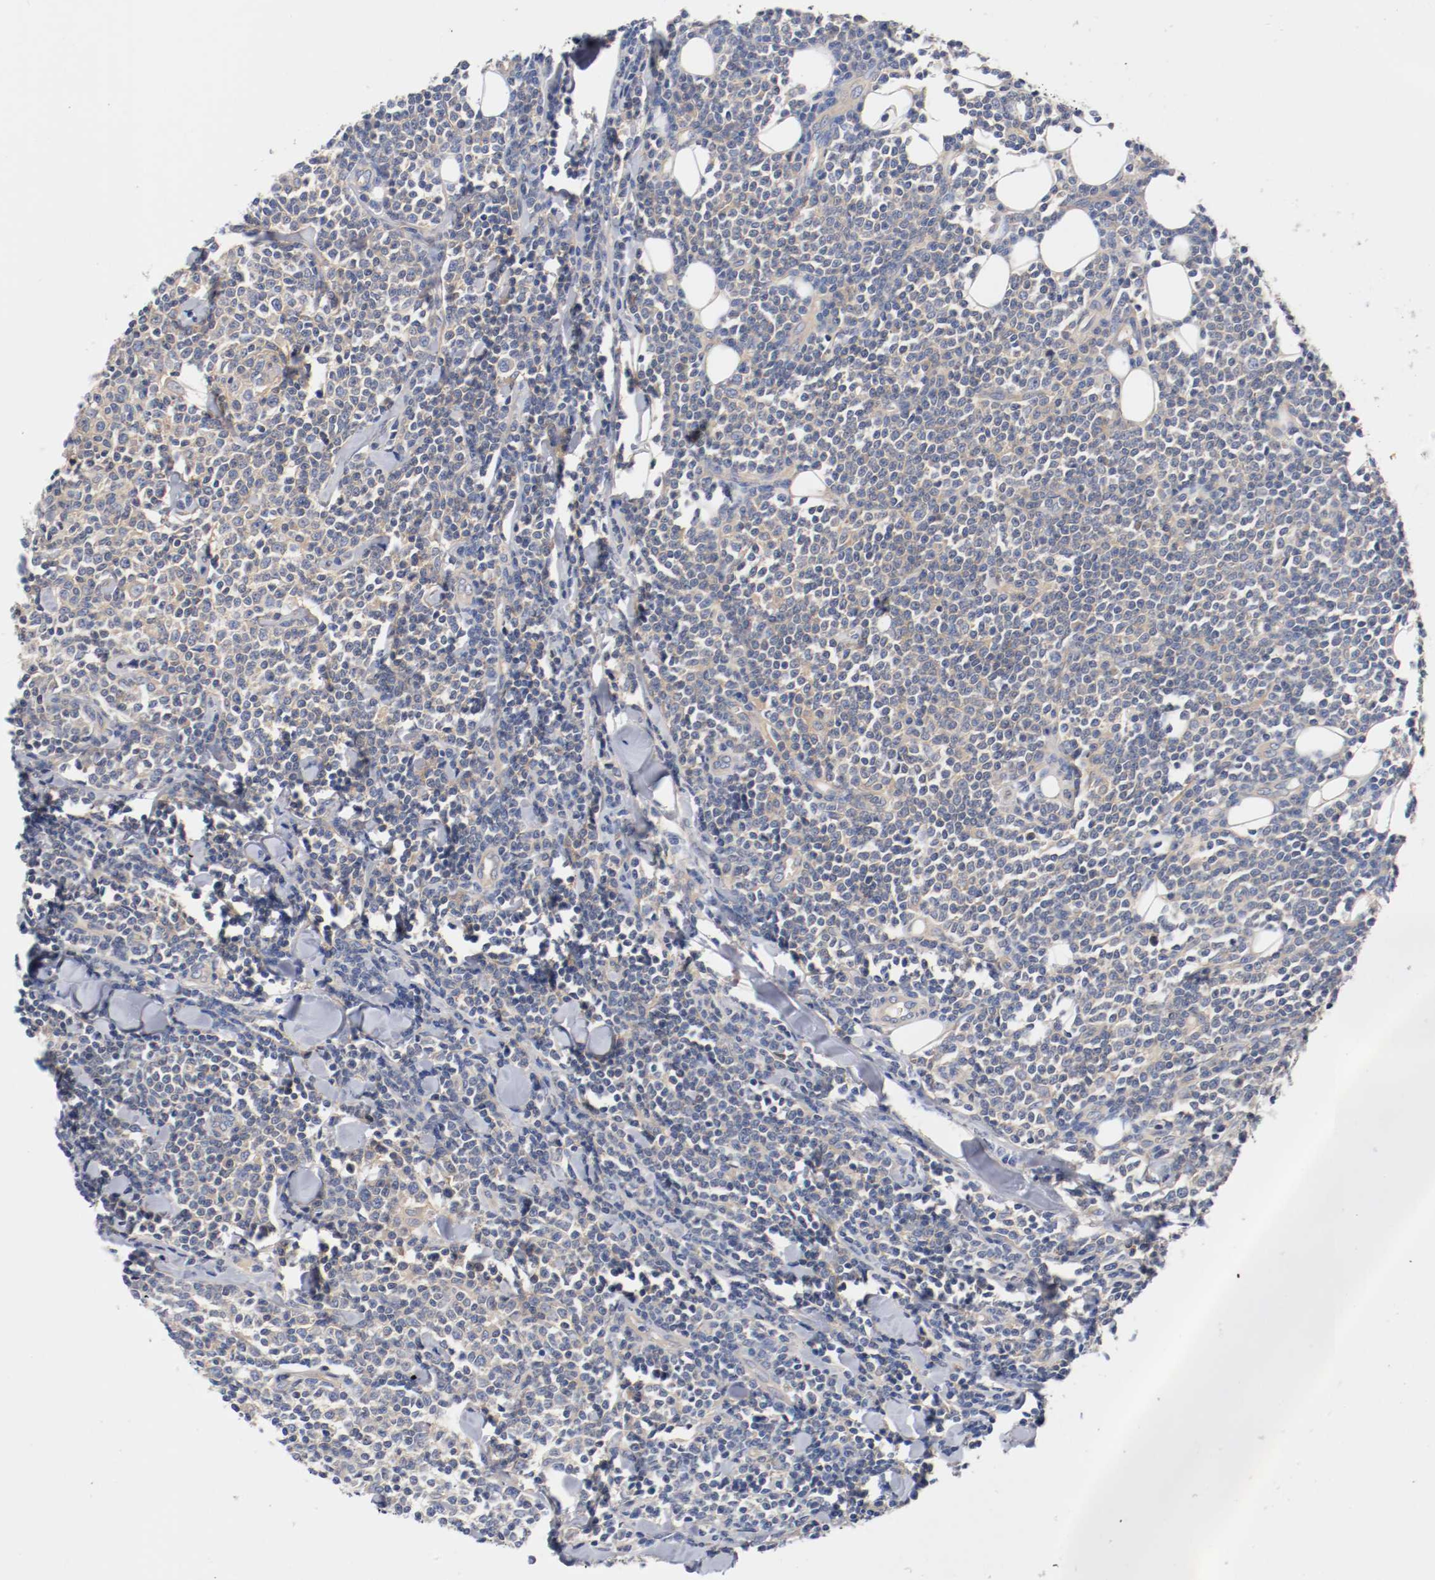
{"staining": {"intensity": "weak", "quantity": "25%-75%", "location": "cytoplasmic/membranous"}, "tissue": "lymphoma", "cell_type": "Tumor cells", "image_type": "cancer", "snomed": [{"axis": "morphology", "description": "Malignant lymphoma, non-Hodgkin's type, Low grade"}, {"axis": "topography", "description": "Soft tissue"}], "caption": "Human lymphoma stained with a brown dye reveals weak cytoplasmic/membranous positive expression in approximately 25%-75% of tumor cells.", "gene": "HGS", "patient": {"sex": "male", "age": 92}}